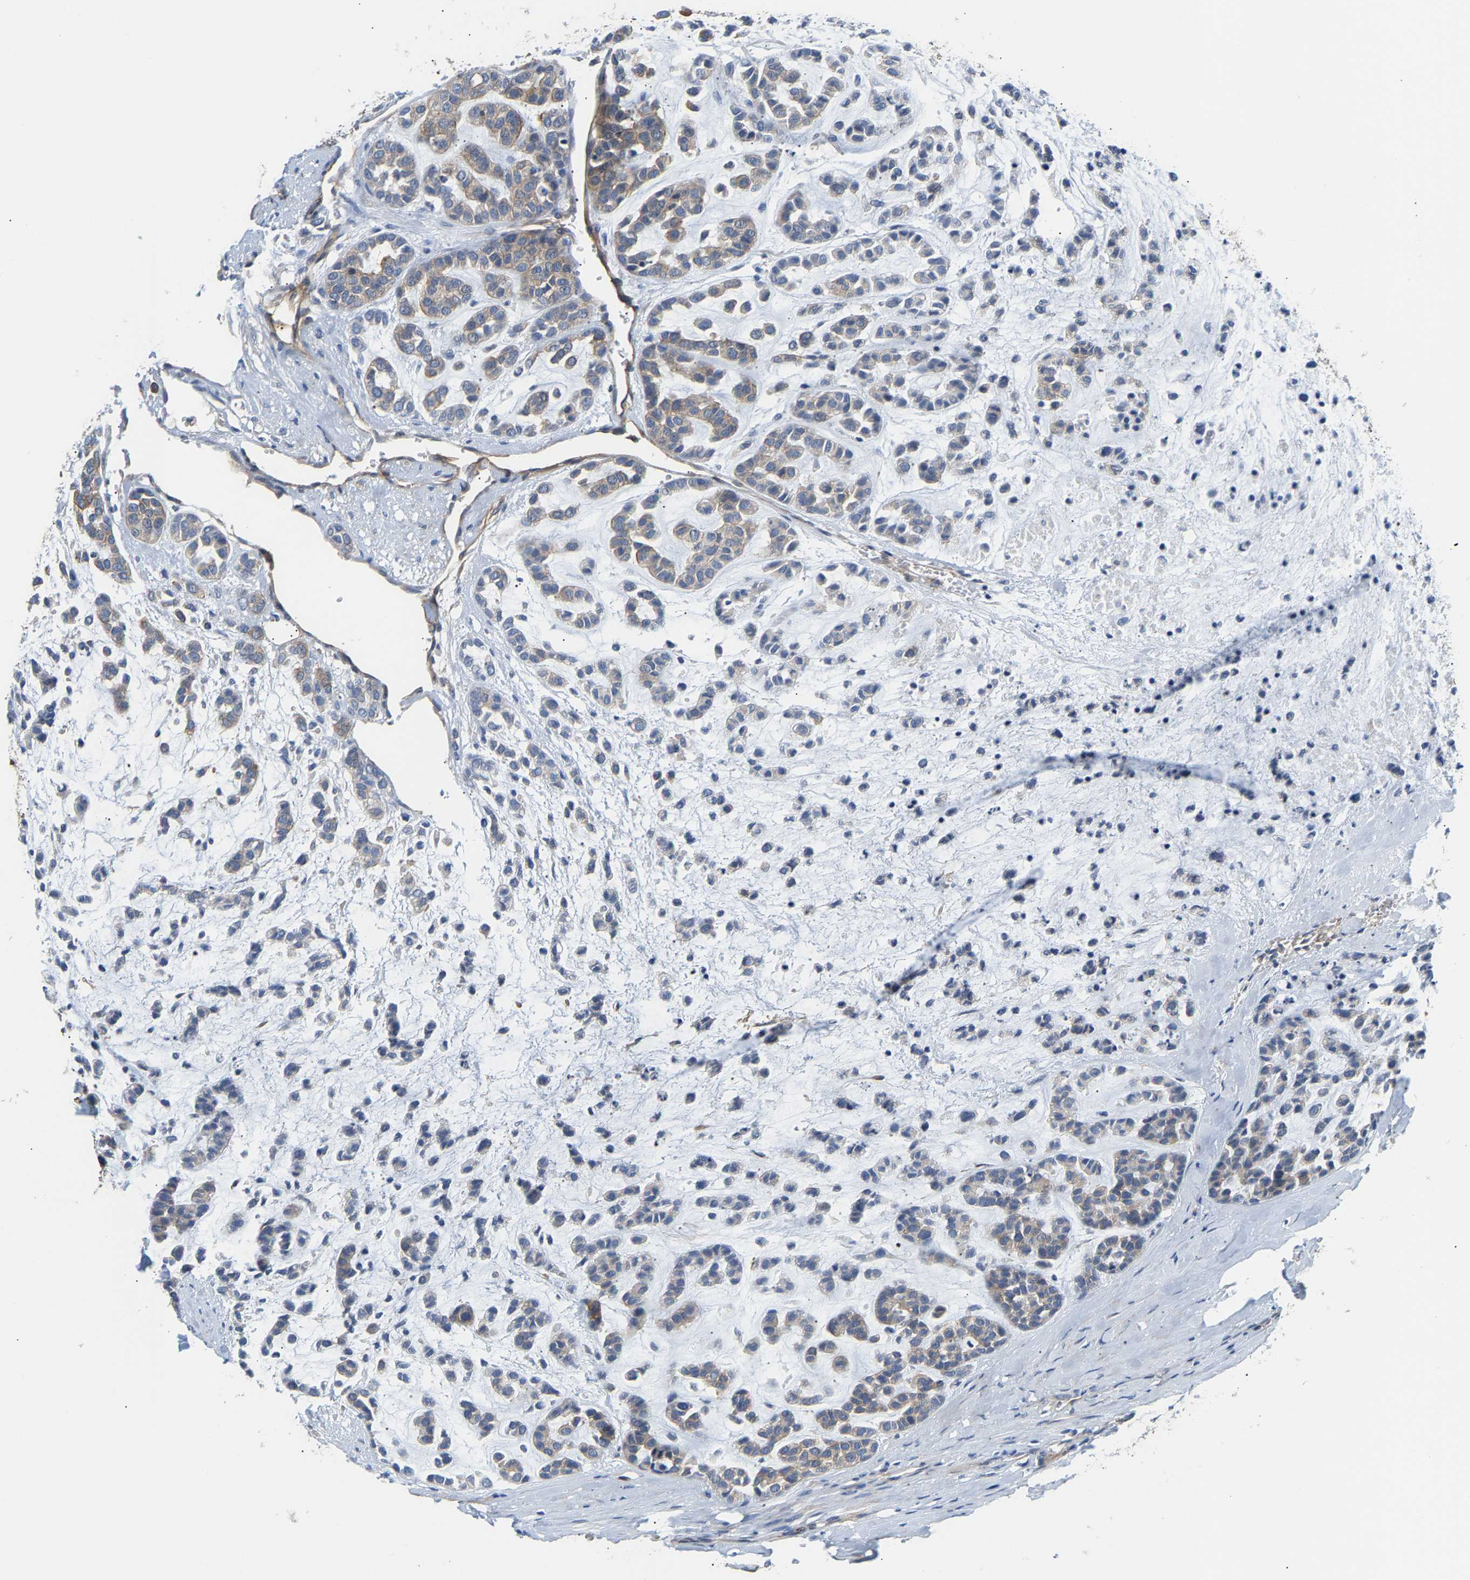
{"staining": {"intensity": "weak", "quantity": "<25%", "location": "cytoplasmic/membranous"}, "tissue": "head and neck cancer", "cell_type": "Tumor cells", "image_type": "cancer", "snomed": [{"axis": "morphology", "description": "Adenocarcinoma, NOS"}, {"axis": "morphology", "description": "Adenoma, NOS"}, {"axis": "topography", "description": "Head-Neck"}], "caption": "Adenoma (head and neck) was stained to show a protein in brown. There is no significant positivity in tumor cells.", "gene": "PAWR", "patient": {"sex": "female", "age": 55}}